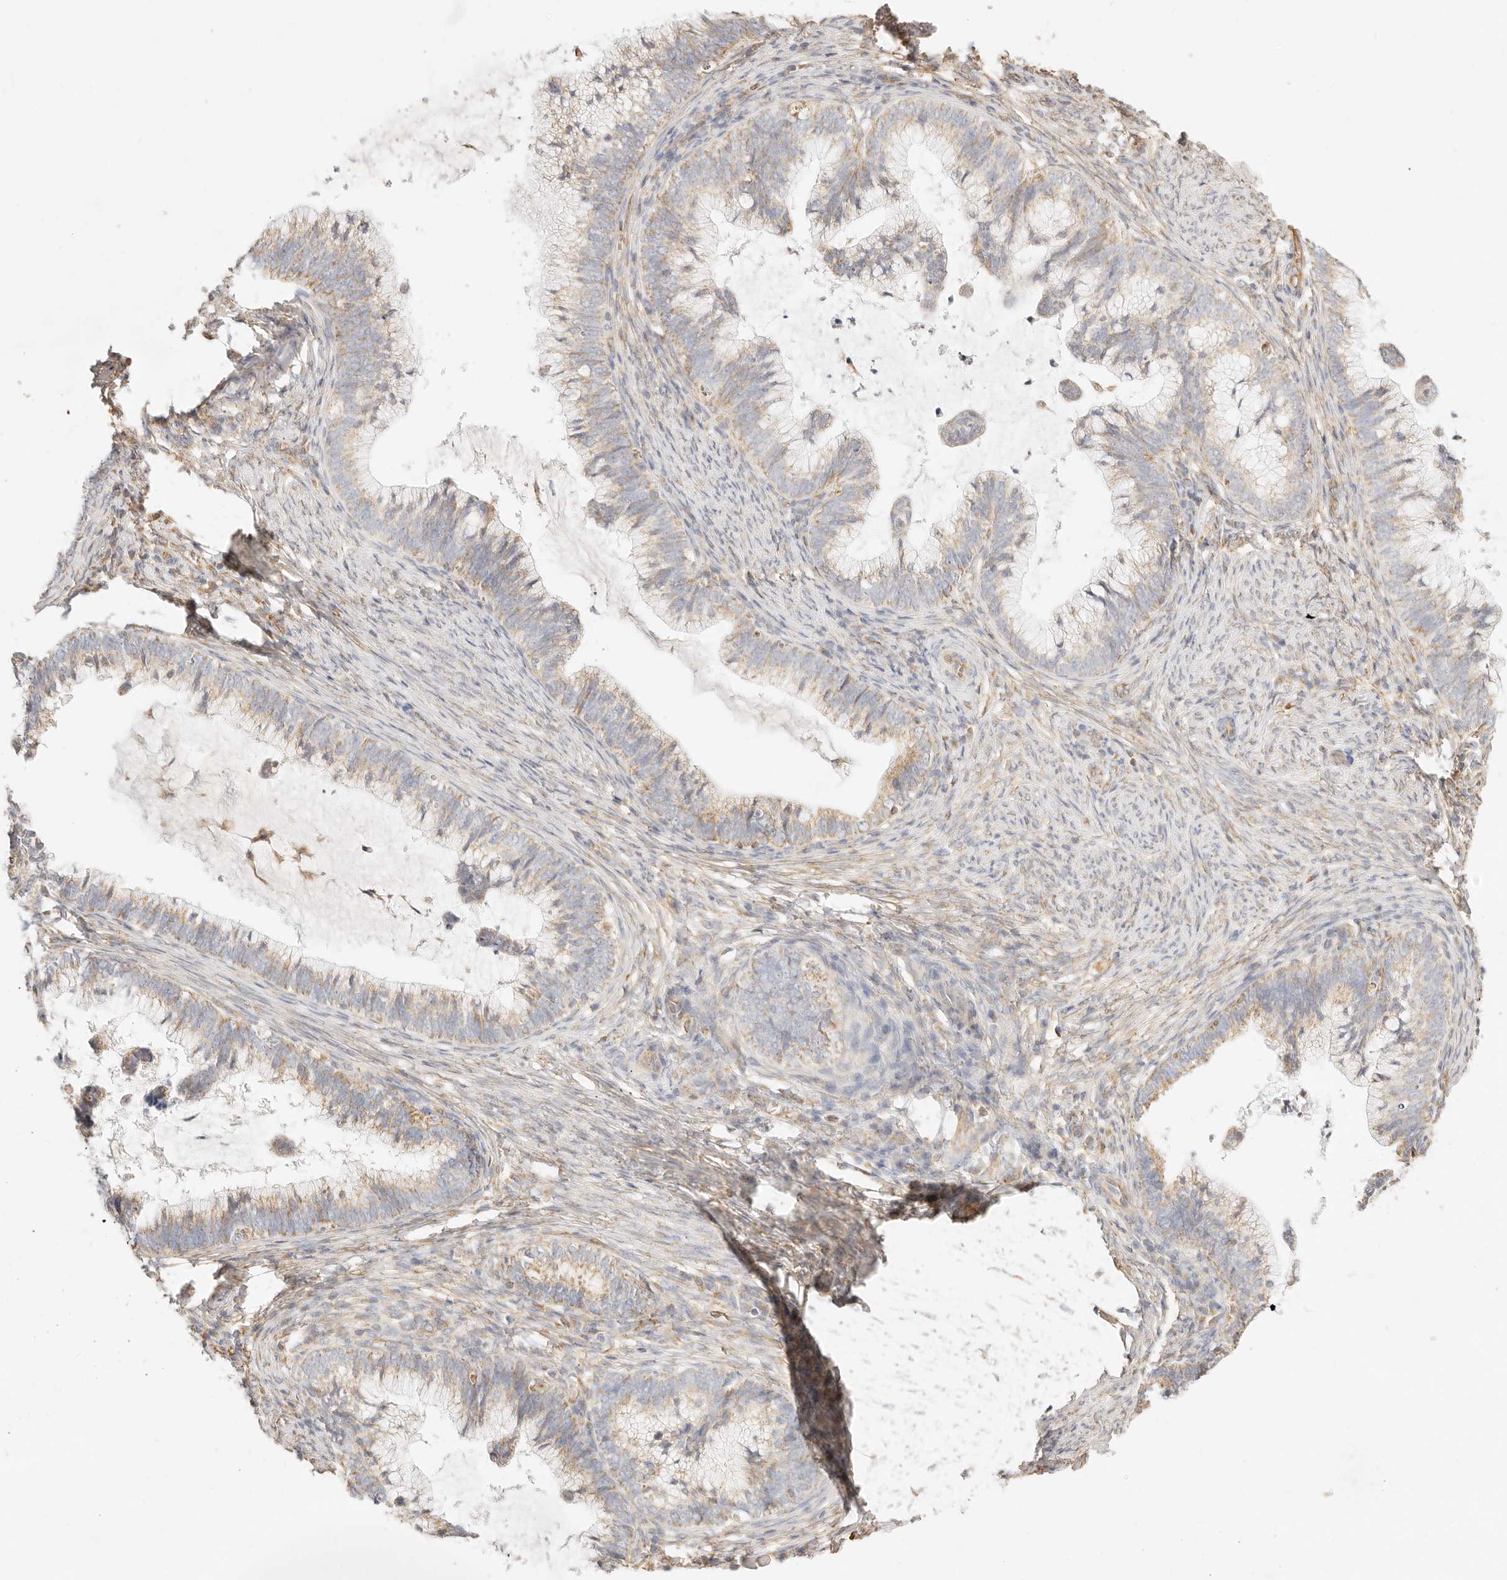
{"staining": {"intensity": "moderate", "quantity": "25%-75%", "location": "cytoplasmic/membranous"}, "tissue": "cervical cancer", "cell_type": "Tumor cells", "image_type": "cancer", "snomed": [{"axis": "morphology", "description": "Adenocarcinoma, NOS"}, {"axis": "topography", "description": "Cervix"}], "caption": "DAB immunohistochemical staining of human adenocarcinoma (cervical) exhibits moderate cytoplasmic/membranous protein staining in approximately 25%-75% of tumor cells. Using DAB (3,3'-diaminobenzidine) (brown) and hematoxylin (blue) stains, captured at high magnification using brightfield microscopy.", "gene": "ZC3H11A", "patient": {"sex": "female", "age": 36}}